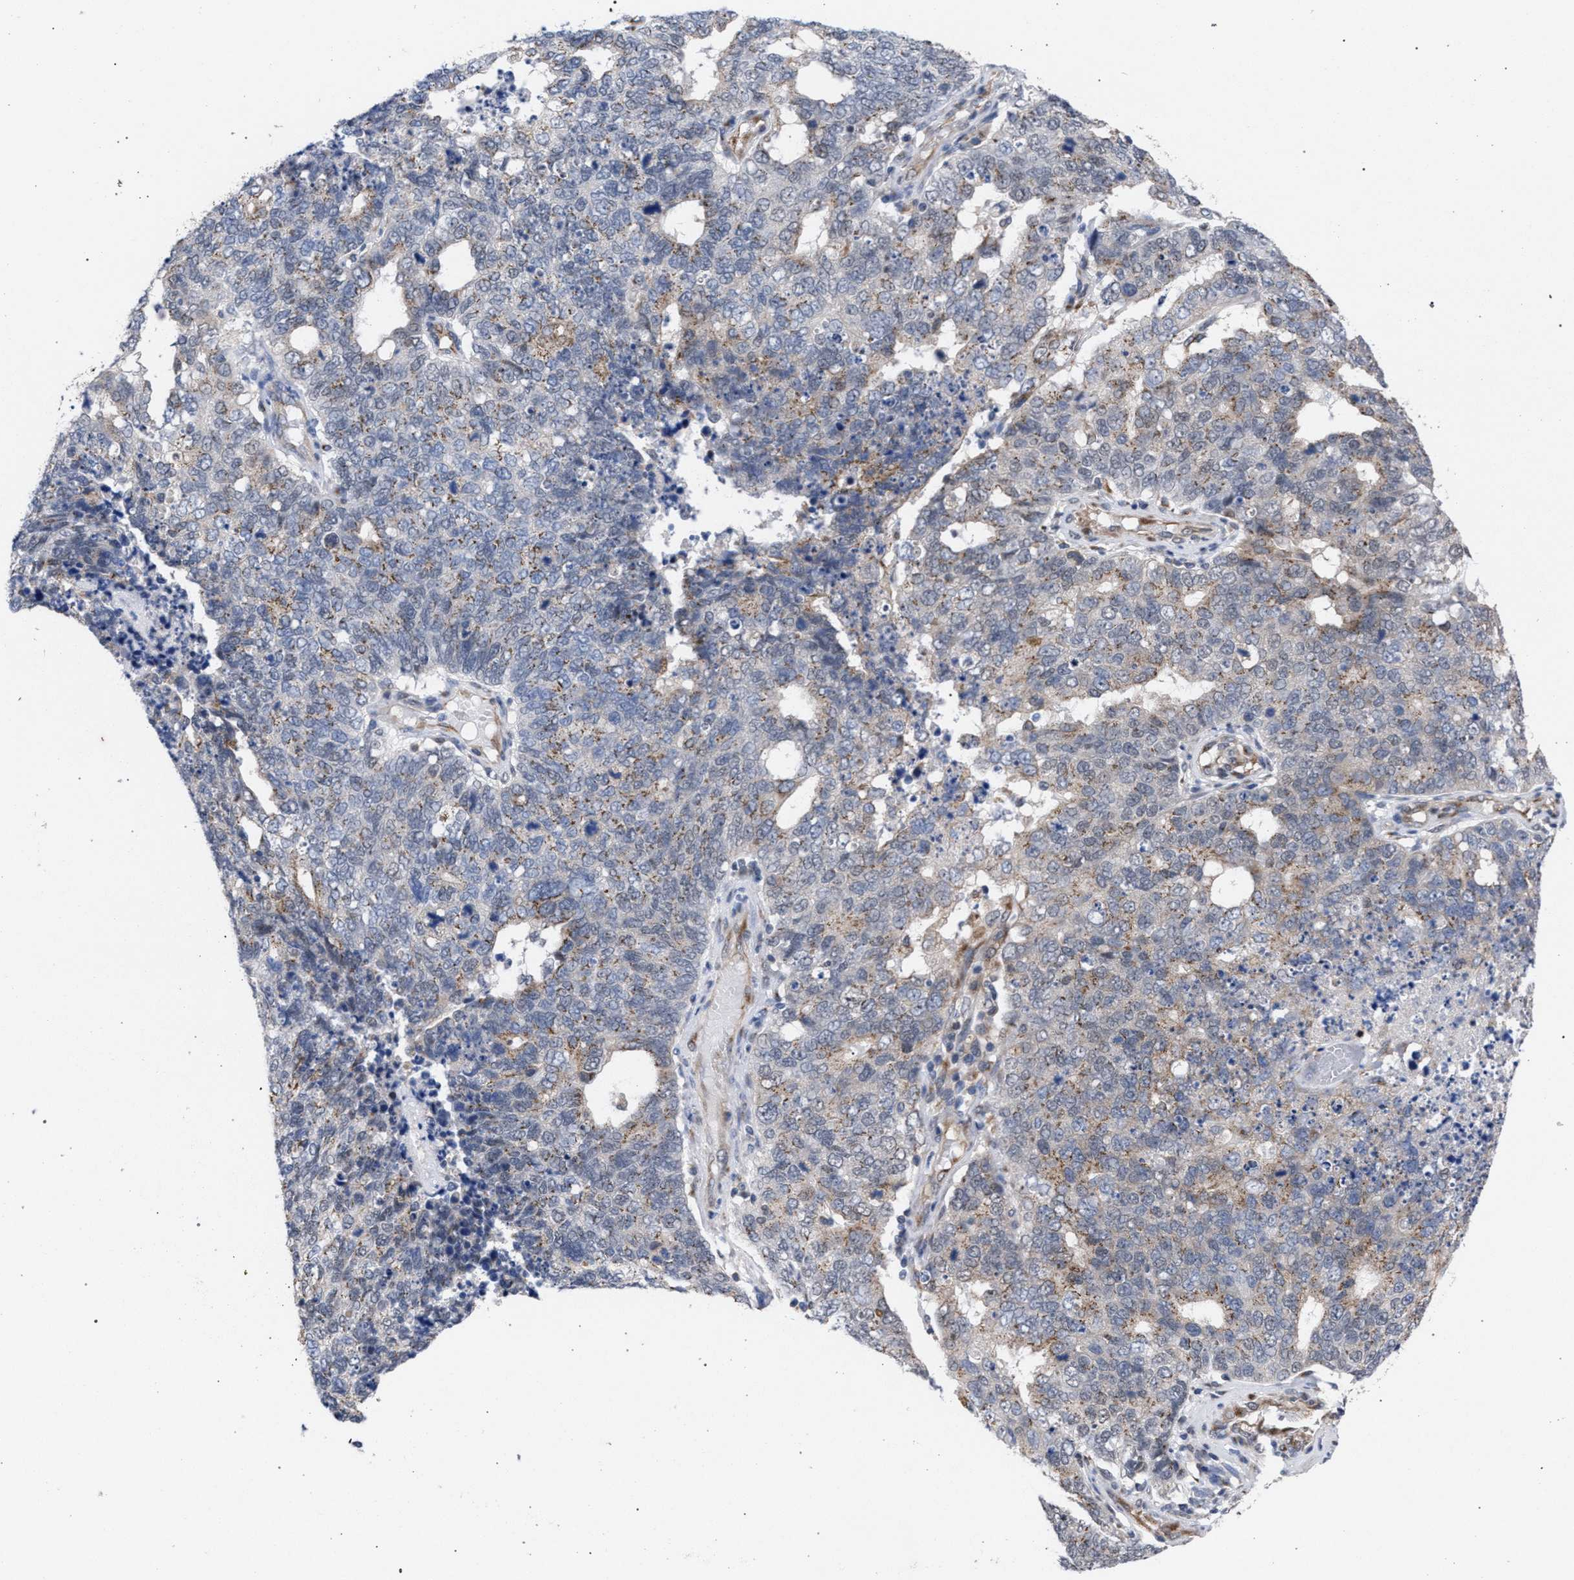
{"staining": {"intensity": "weak", "quantity": "25%-75%", "location": "cytoplasmic/membranous"}, "tissue": "cervical cancer", "cell_type": "Tumor cells", "image_type": "cancer", "snomed": [{"axis": "morphology", "description": "Squamous cell carcinoma, NOS"}, {"axis": "topography", "description": "Cervix"}], "caption": "Immunohistochemistry (DAB (3,3'-diaminobenzidine)) staining of human cervical cancer shows weak cytoplasmic/membranous protein positivity in about 25%-75% of tumor cells.", "gene": "GOLGA2", "patient": {"sex": "female", "age": 63}}